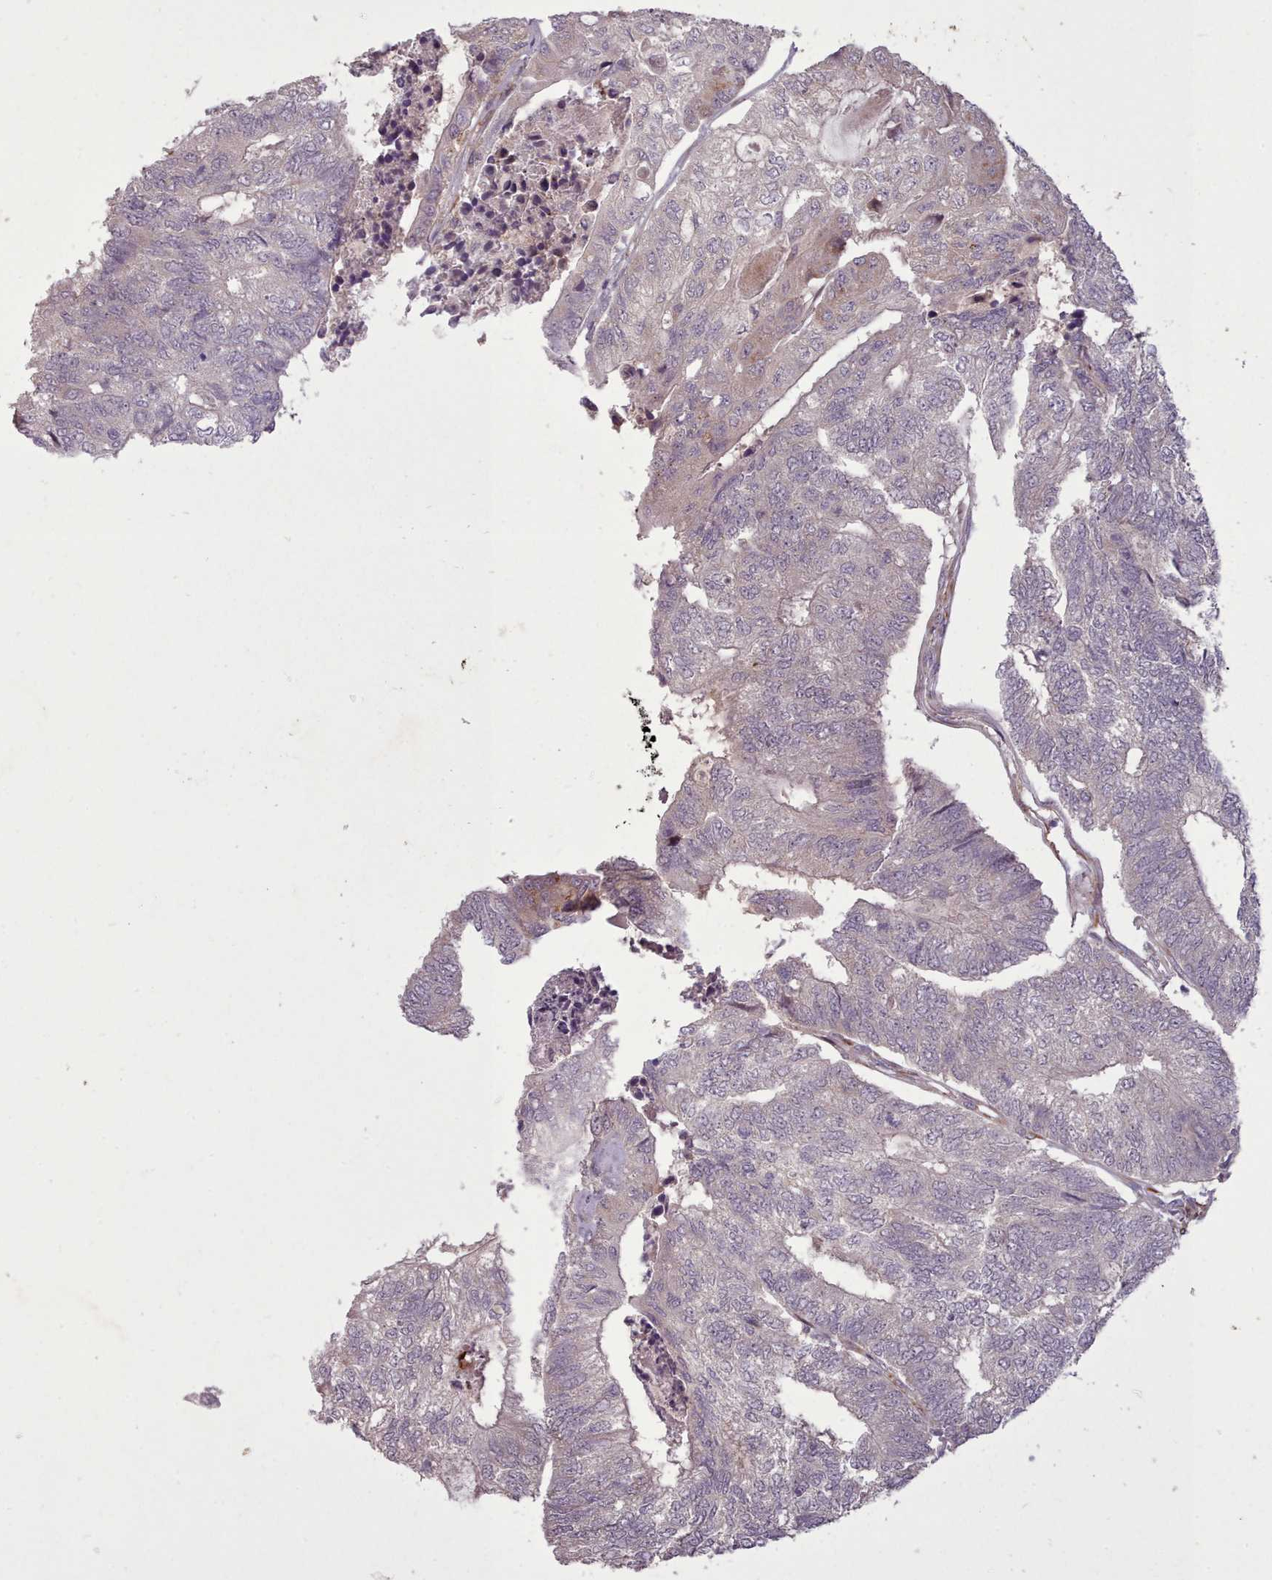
{"staining": {"intensity": "moderate", "quantity": "<25%", "location": "cytoplasmic/membranous"}, "tissue": "colorectal cancer", "cell_type": "Tumor cells", "image_type": "cancer", "snomed": [{"axis": "morphology", "description": "Adenocarcinoma, NOS"}, {"axis": "topography", "description": "Colon"}], "caption": "Immunohistochemical staining of human colorectal cancer exhibits low levels of moderate cytoplasmic/membranous protein positivity in about <25% of tumor cells.", "gene": "GBGT1", "patient": {"sex": "female", "age": 67}}